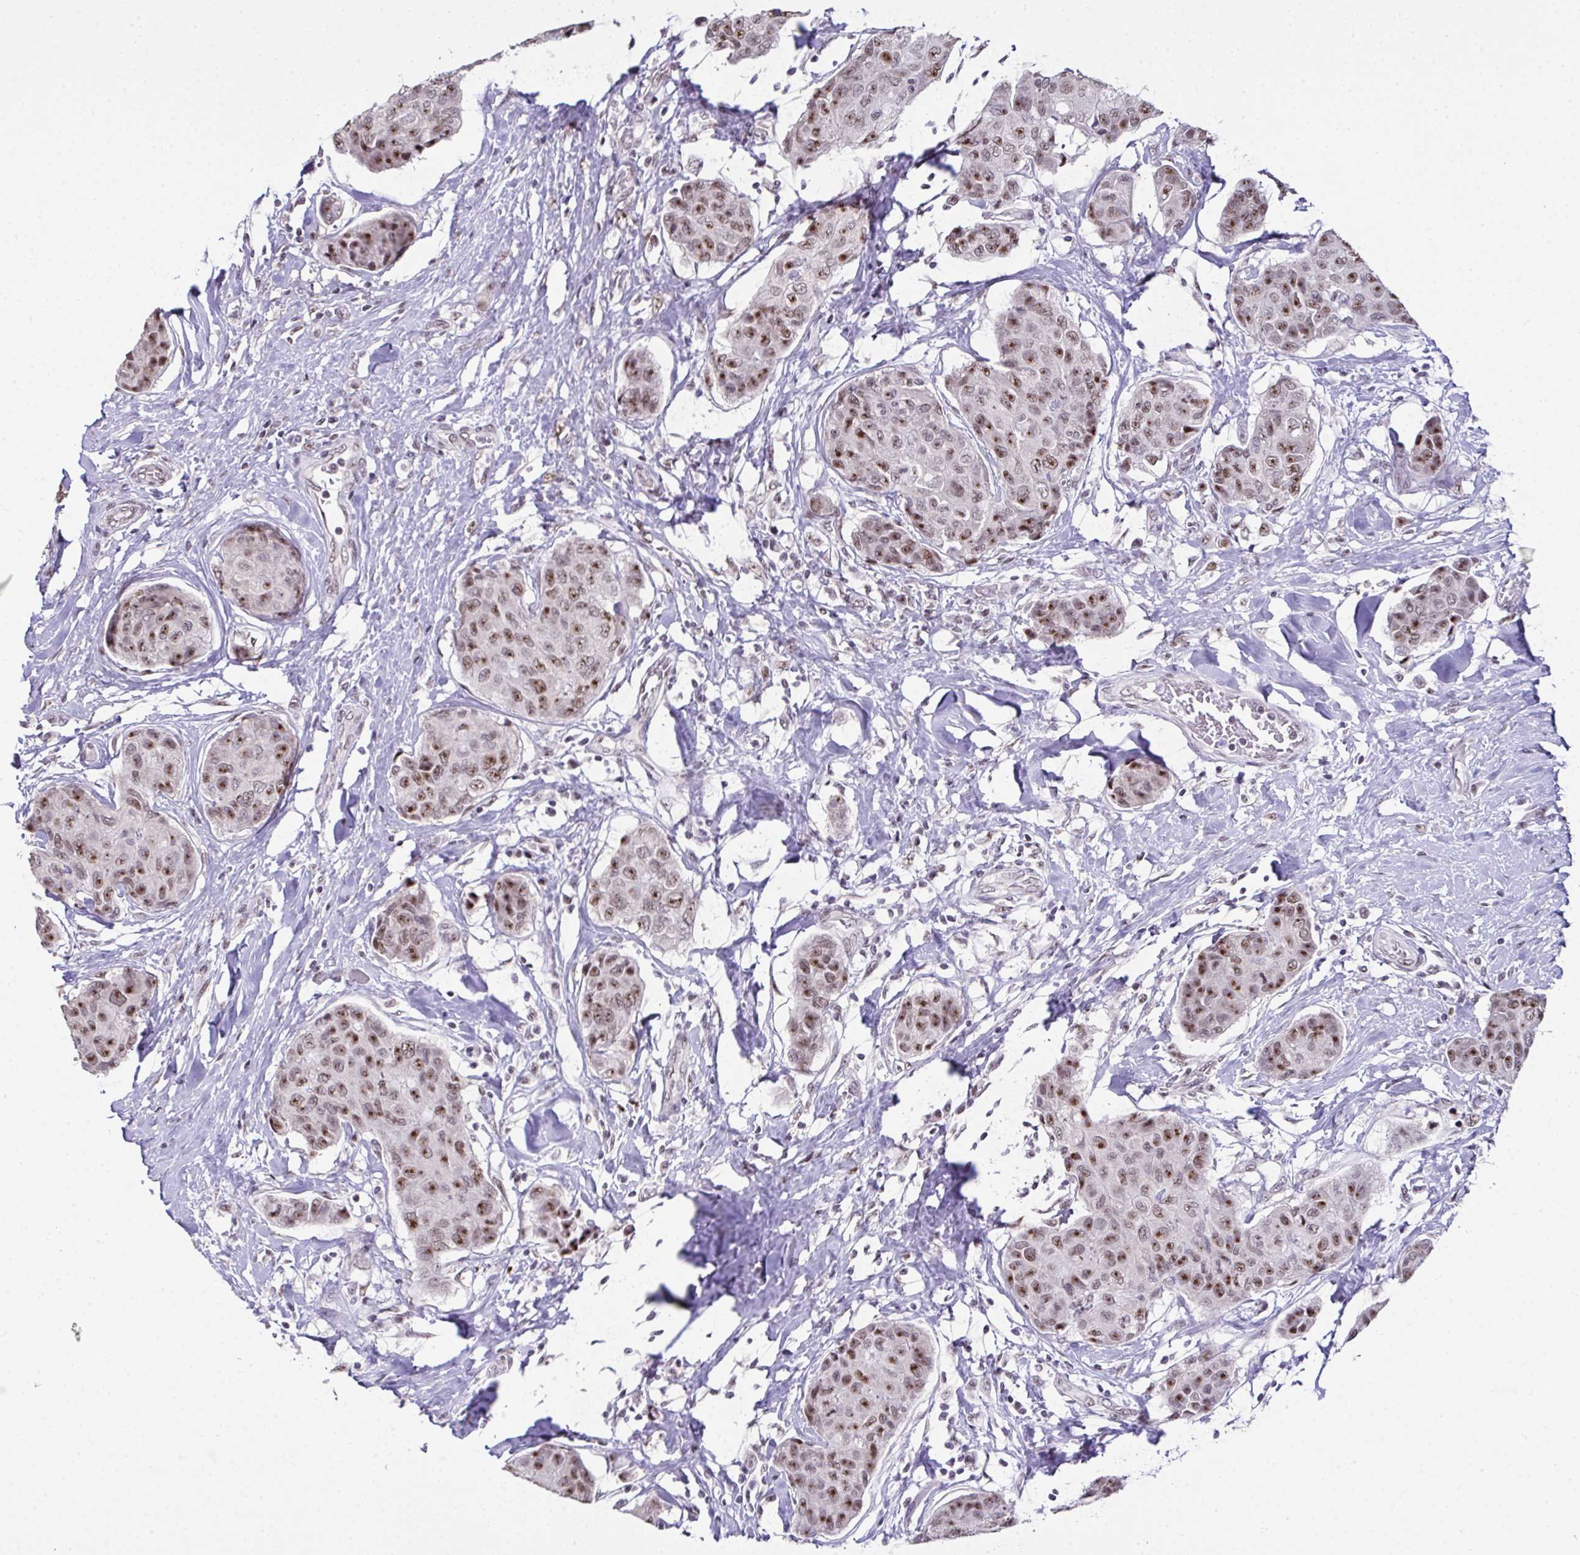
{"staining": {"intensity": "moderate", "quantity": ">75%", "location": "nuclear"}, "tissue": "breast cancer", "cell_type": "Tumor cells", "image_type": "cancer", "snomed": [{"axis": "morphology", "description": "Duct carcinoma"}, {"axis": "topography", "description": "Breast"}], "caption": "Moderate nuclear positivity is appreciated in approximately >75% of tumor cells in breast cancer (intraductal carcinoma).", "gene": "ZNF800", "patient": {"sex": "female", "age": 80}}